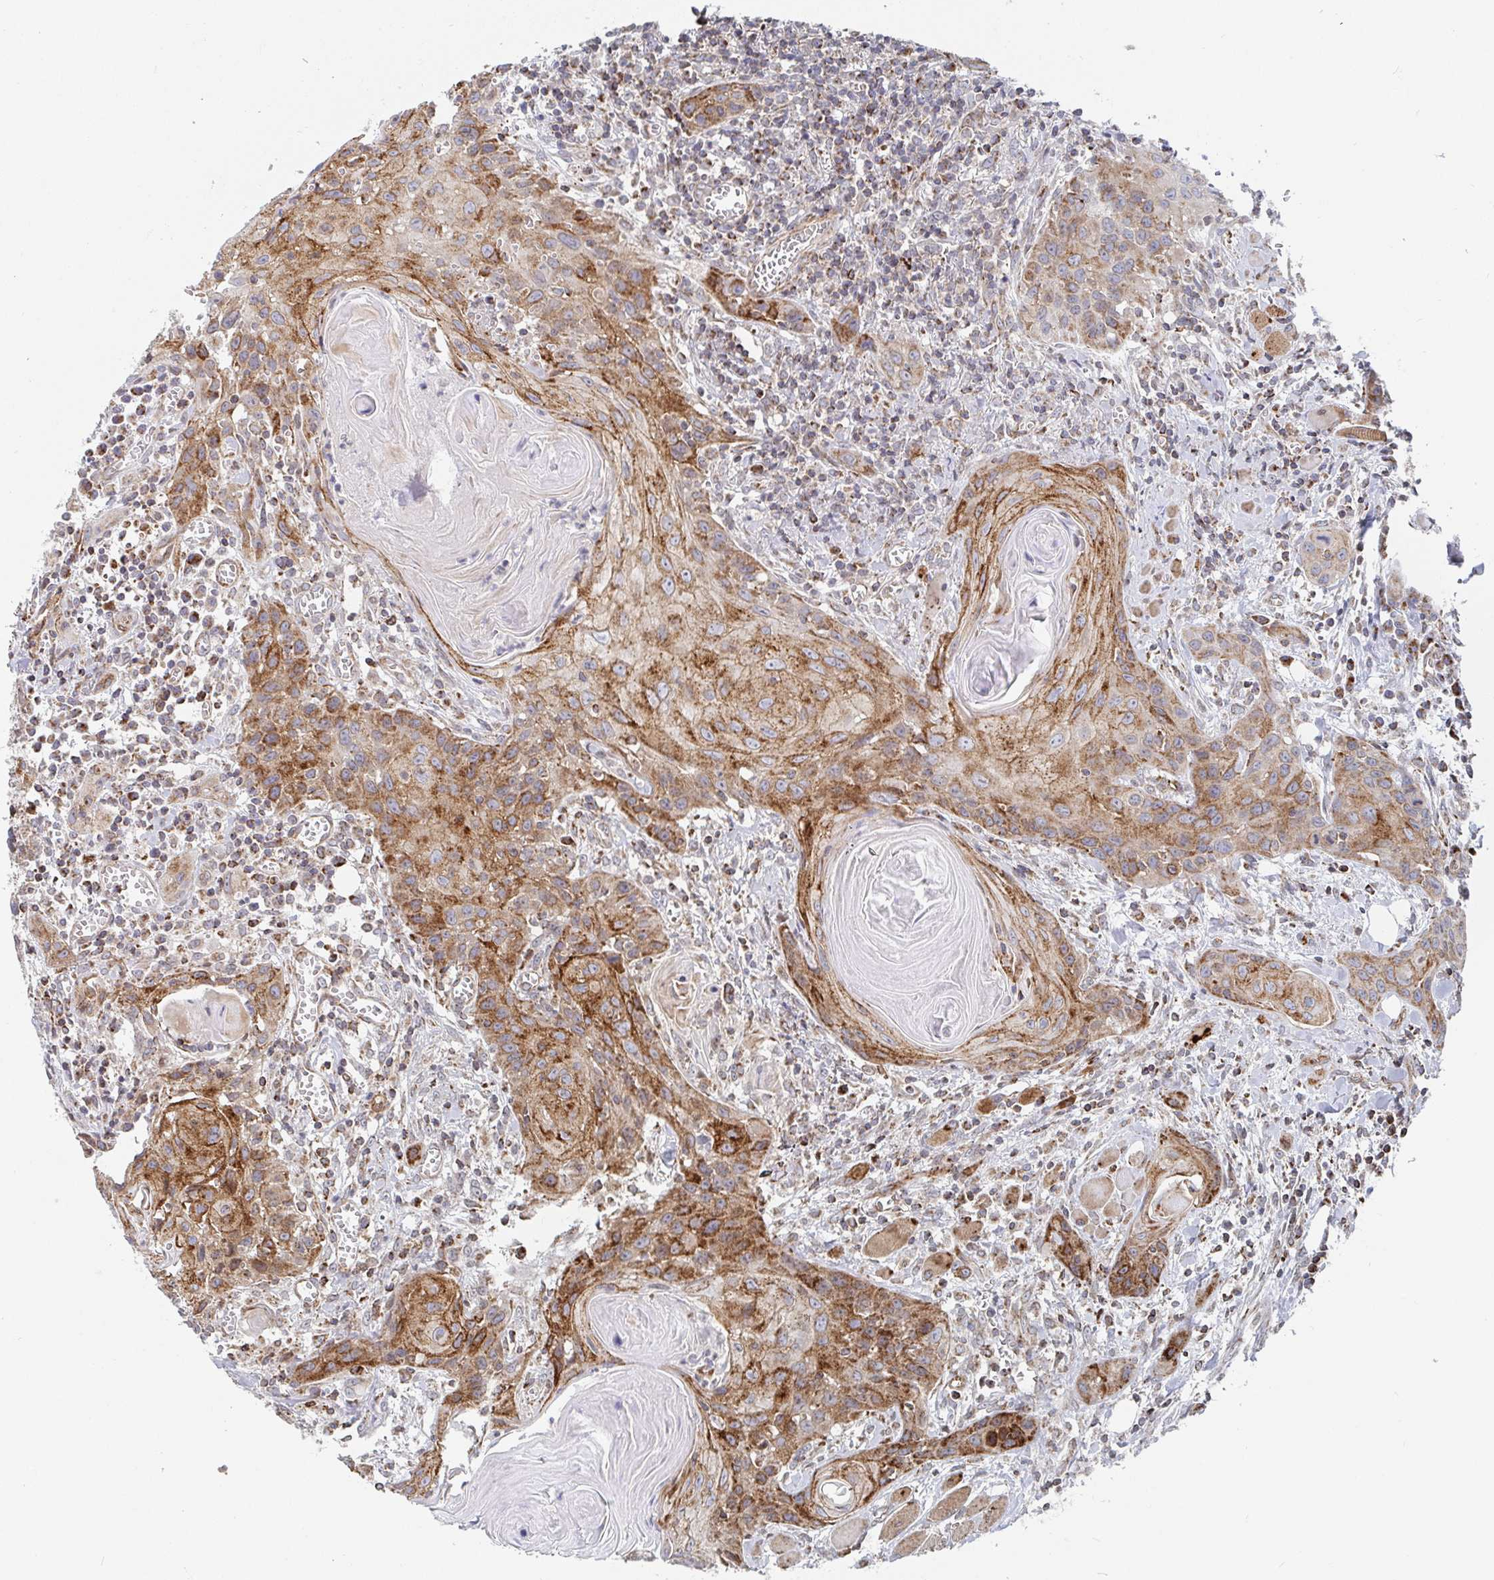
{"staining": {"intensity": "moderate", "quantity": ">75%", "location": "cytoplasmic/membranous"}, "tissue": "head and neck cancer", "cell_type": "Tumor cells", "image_type": "cancer", "snomed": [{"axis": "morphology", "description": "Squamous cell carcinoma, NOS"}, {"axis": "topography", "description": "Oral tissue"}, {"axis": "topography", "description": "Head-Neck"}], "caption": "Protein staining of head and neck cancer tissue displays moderate cytoplasmic/membranous positivity in approximately >75% of tumor cells. (DAB (3,3'-diaminobenzidine) IHC with brightfield microscopy, high magnification).", "gene": "STARD8", "patient": {"sex": "male", "age": 58}}